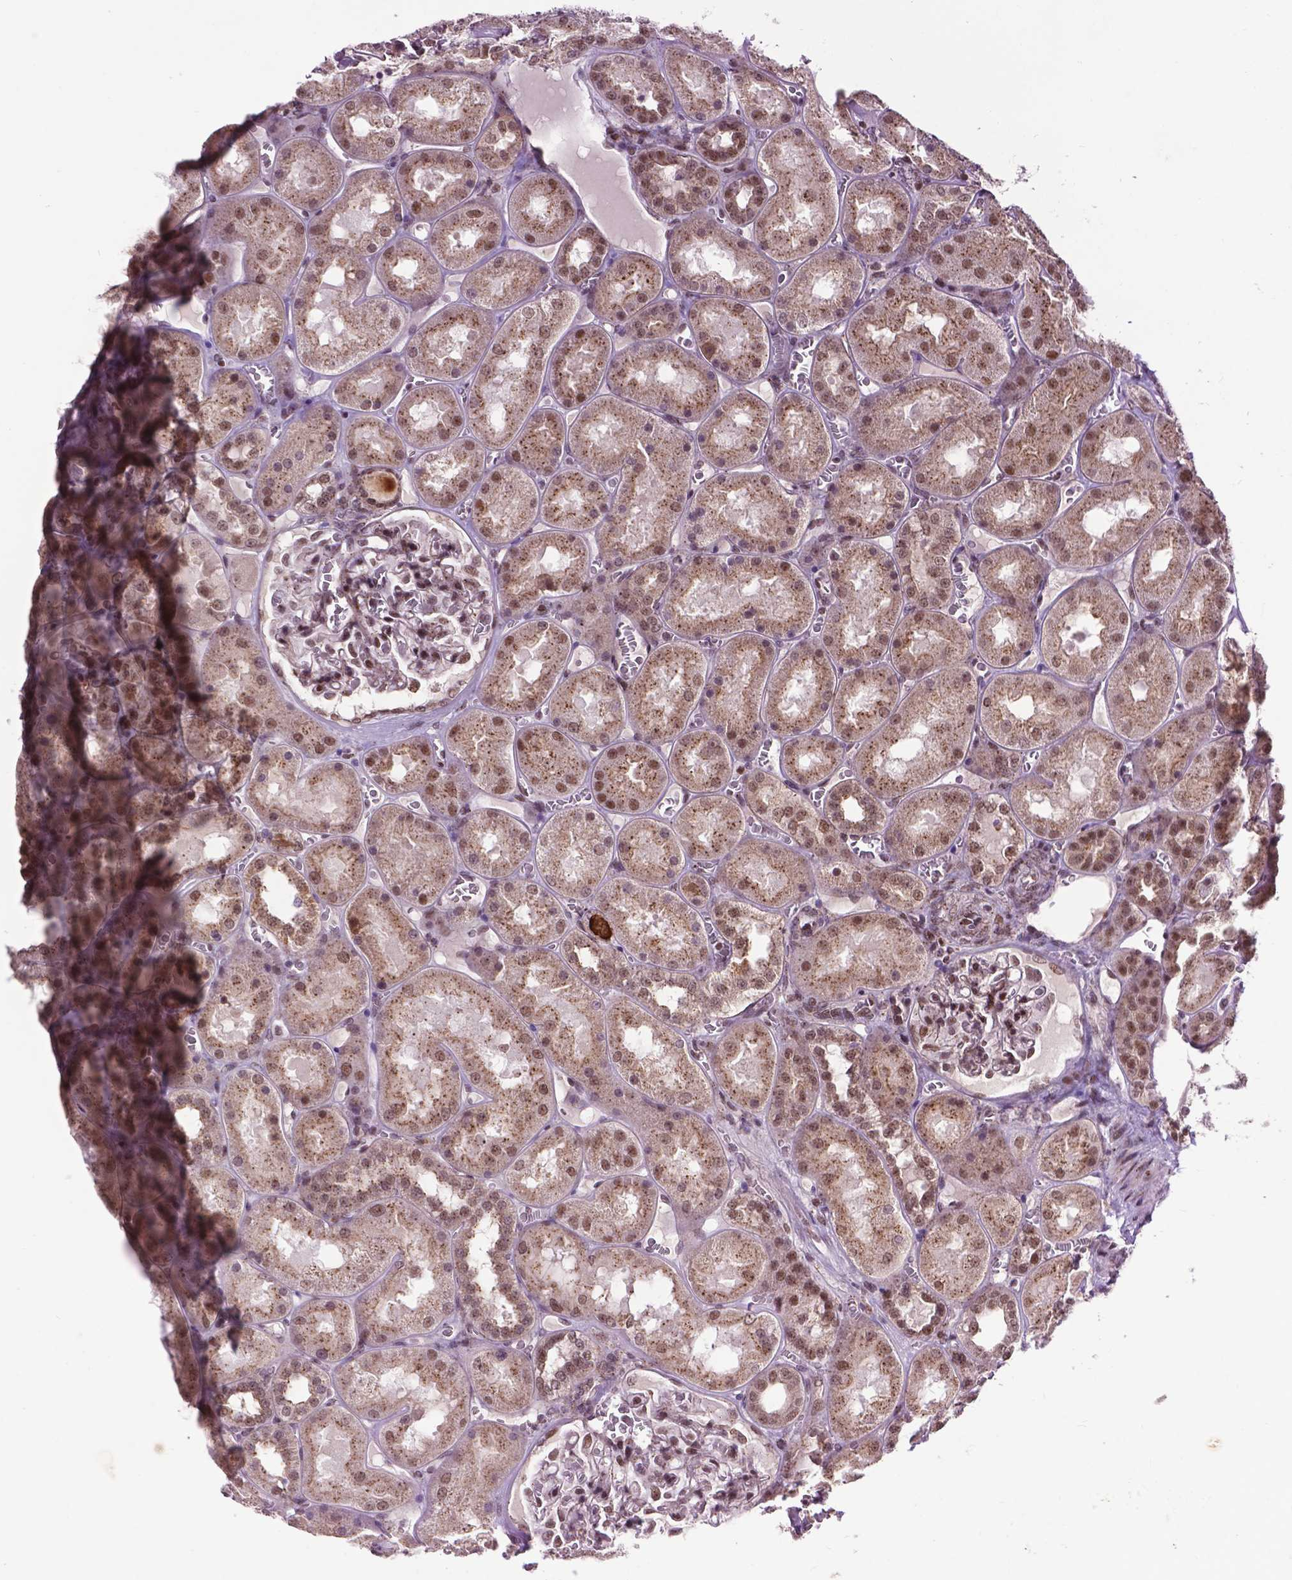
{"staining": {"intensity": "moderate", "quantity": "25%-75%", "location": "nuclear"}, "tissue": "kidney", "cell_type": "Cells in glomeruli", "image_type": "normal", "snomed": [{"axis": "morphology", "description": "Normal tissue, NOS"}, {"axis": "topography", "description": "Kidney"}], "caption": "Immunohistochemical staining of normal kidney shows moderate nuclear protein expression in about 25%-75% of cells in glomeruli.", "gene": "EAF1", "patient": {"sex": "male", "age": 73}}